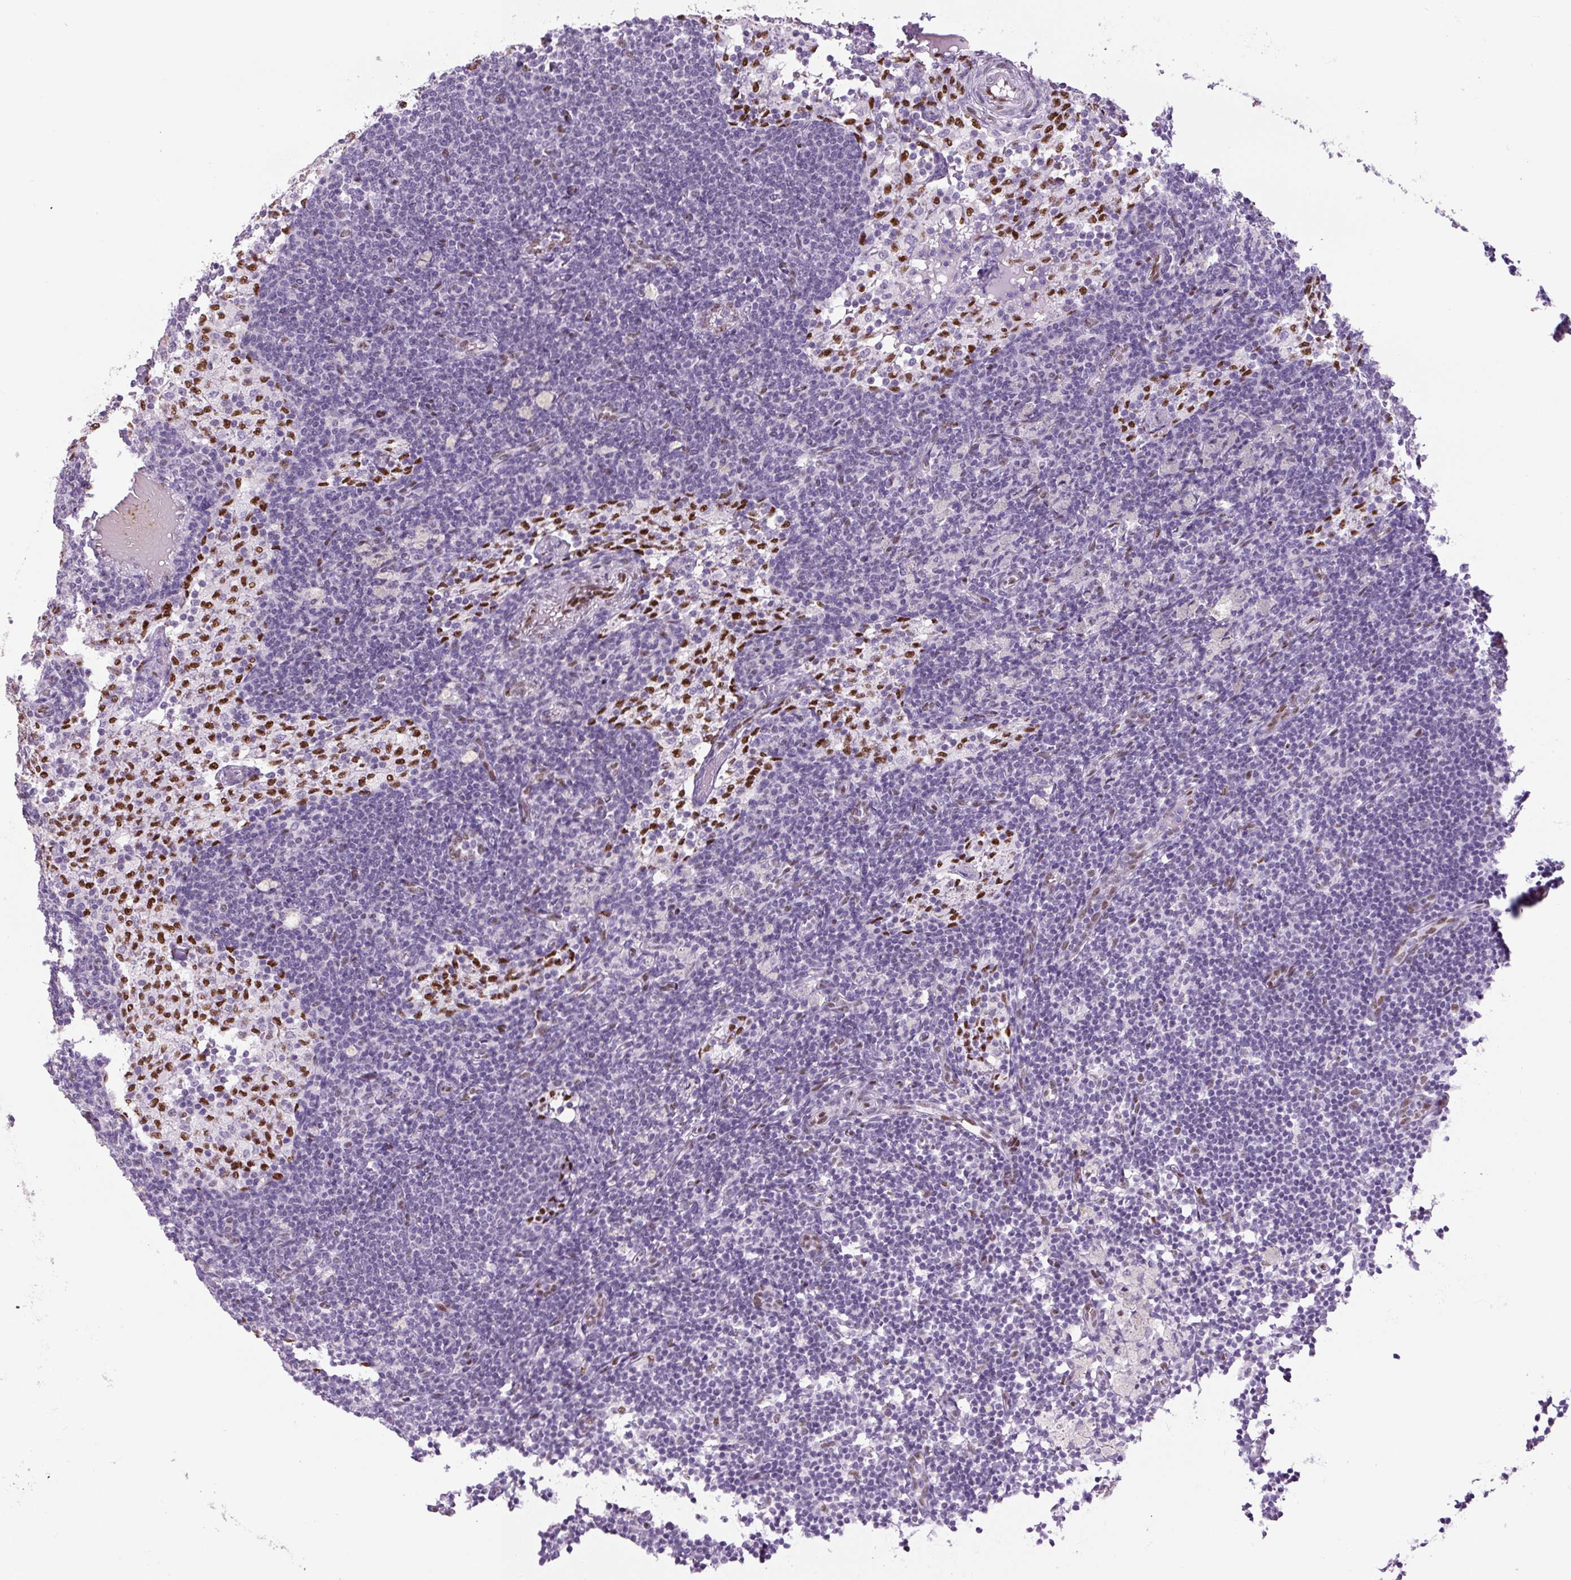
{"staining": {"intensity": "moderate", "quantity": "<25%", "location": "nuclear"}, "tissue": "lymph node", "cell_type": "Non-germinal center cells", "image_type": "normal", "snomed": [{"axis": "morphology", "description": "Normal tissue, NOS"}, {"axis": "topography", "description": "Lymph node"}], "caption": "A histopathology image showing moderate nuclear positivity in approximately <25% of non-germinal center cells in unremarkable lymph node, as visualized by brown immunohistochemical staining.", "gene": "ZEB1", "patient": {"sex": "male", "age": 49}}